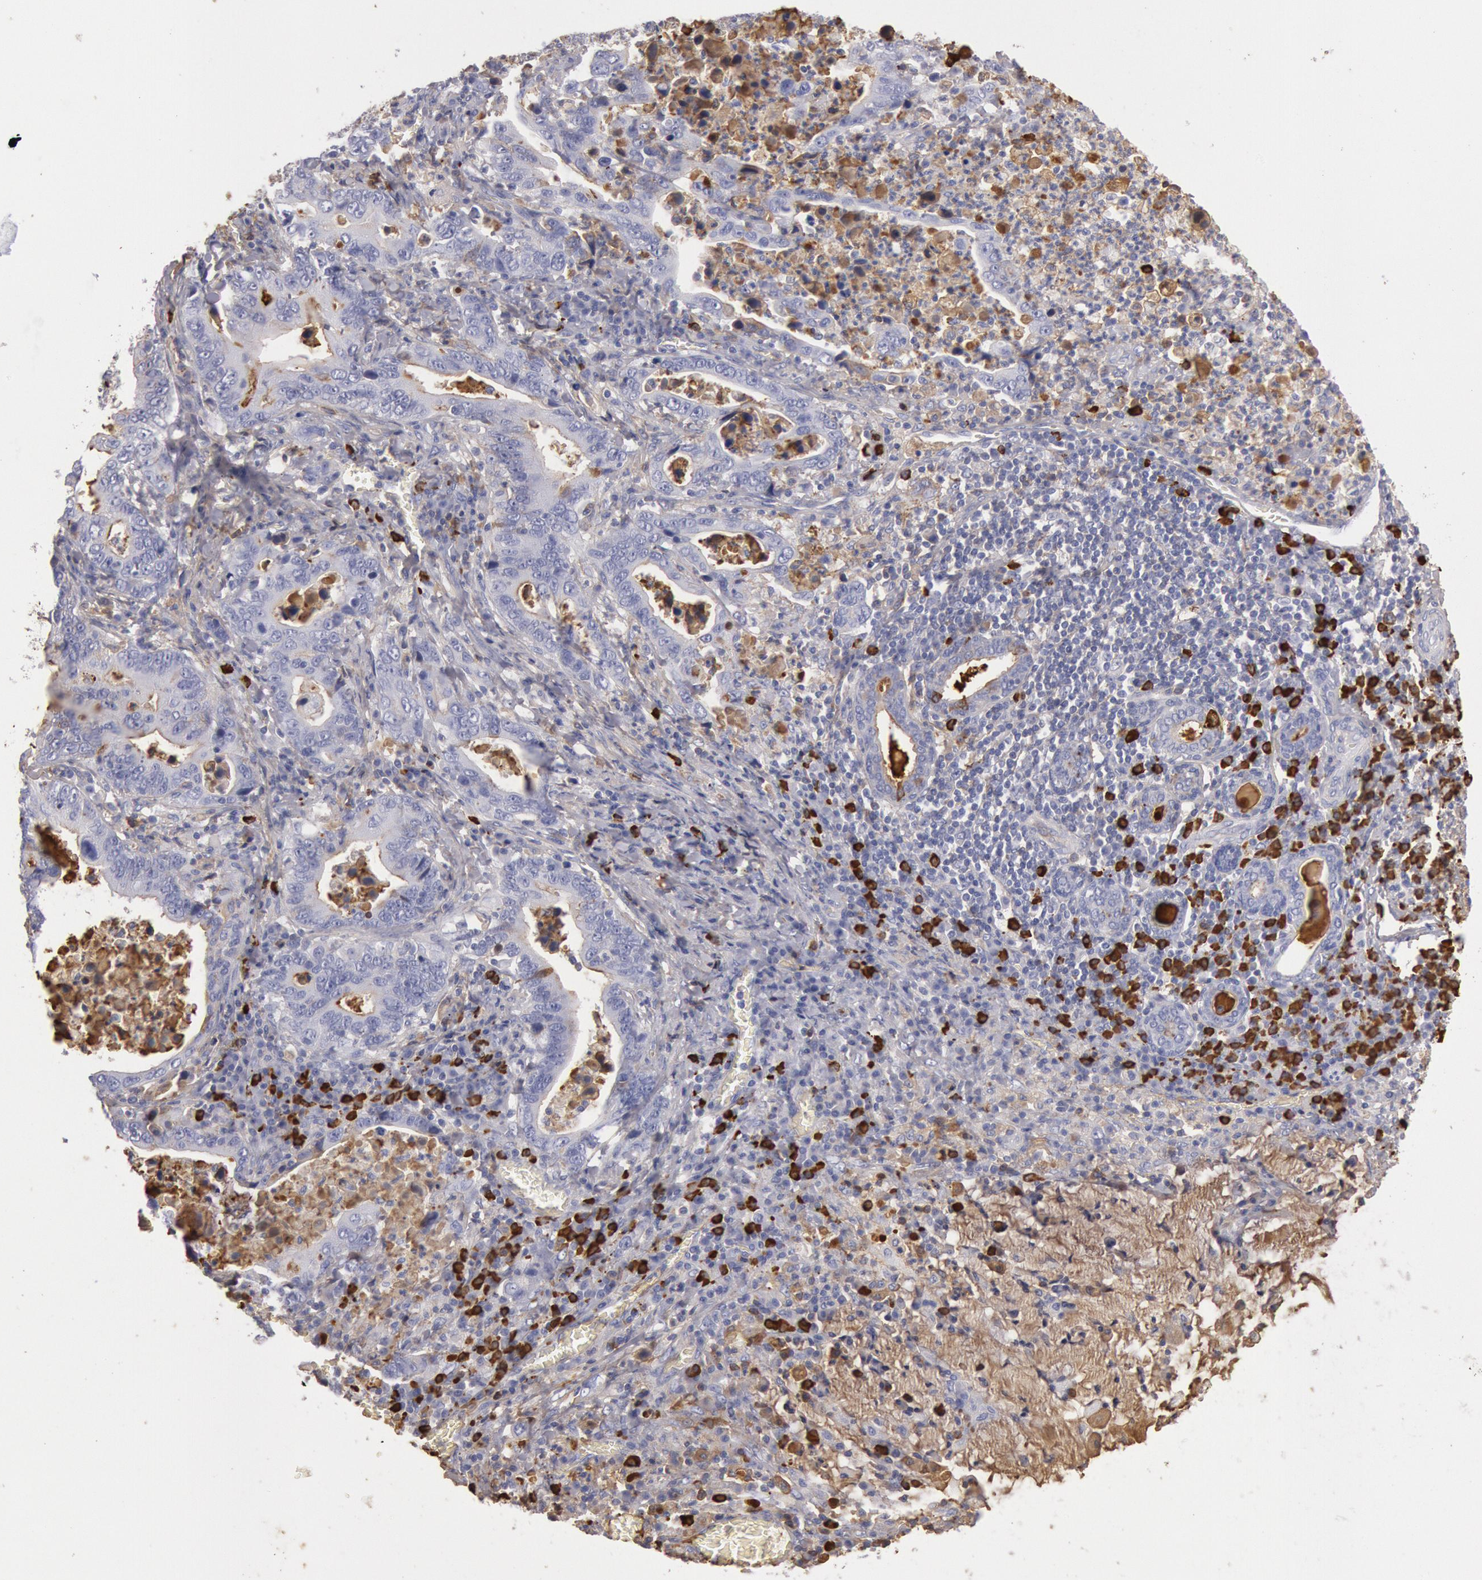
{"staining": {"intensity": "negative", "quantity": "none", "location": "none"}, "tissue": "stomach cancer", "cell_type": "Tumor cells", "image_type": "cancer", "snomed": [{"axis": "morphology", "description": "Adenocarcinoma, NOS"}, {"axis": "topography", "description": "Stomach, upper"}], "caption": "Immunohistochemical staining of human stomach cancer (adenocarcinoma) demonstrates no significant staining in tumor cells.", "gene": "IGHA1", "patient": {"sex": "male", "age": 63}}